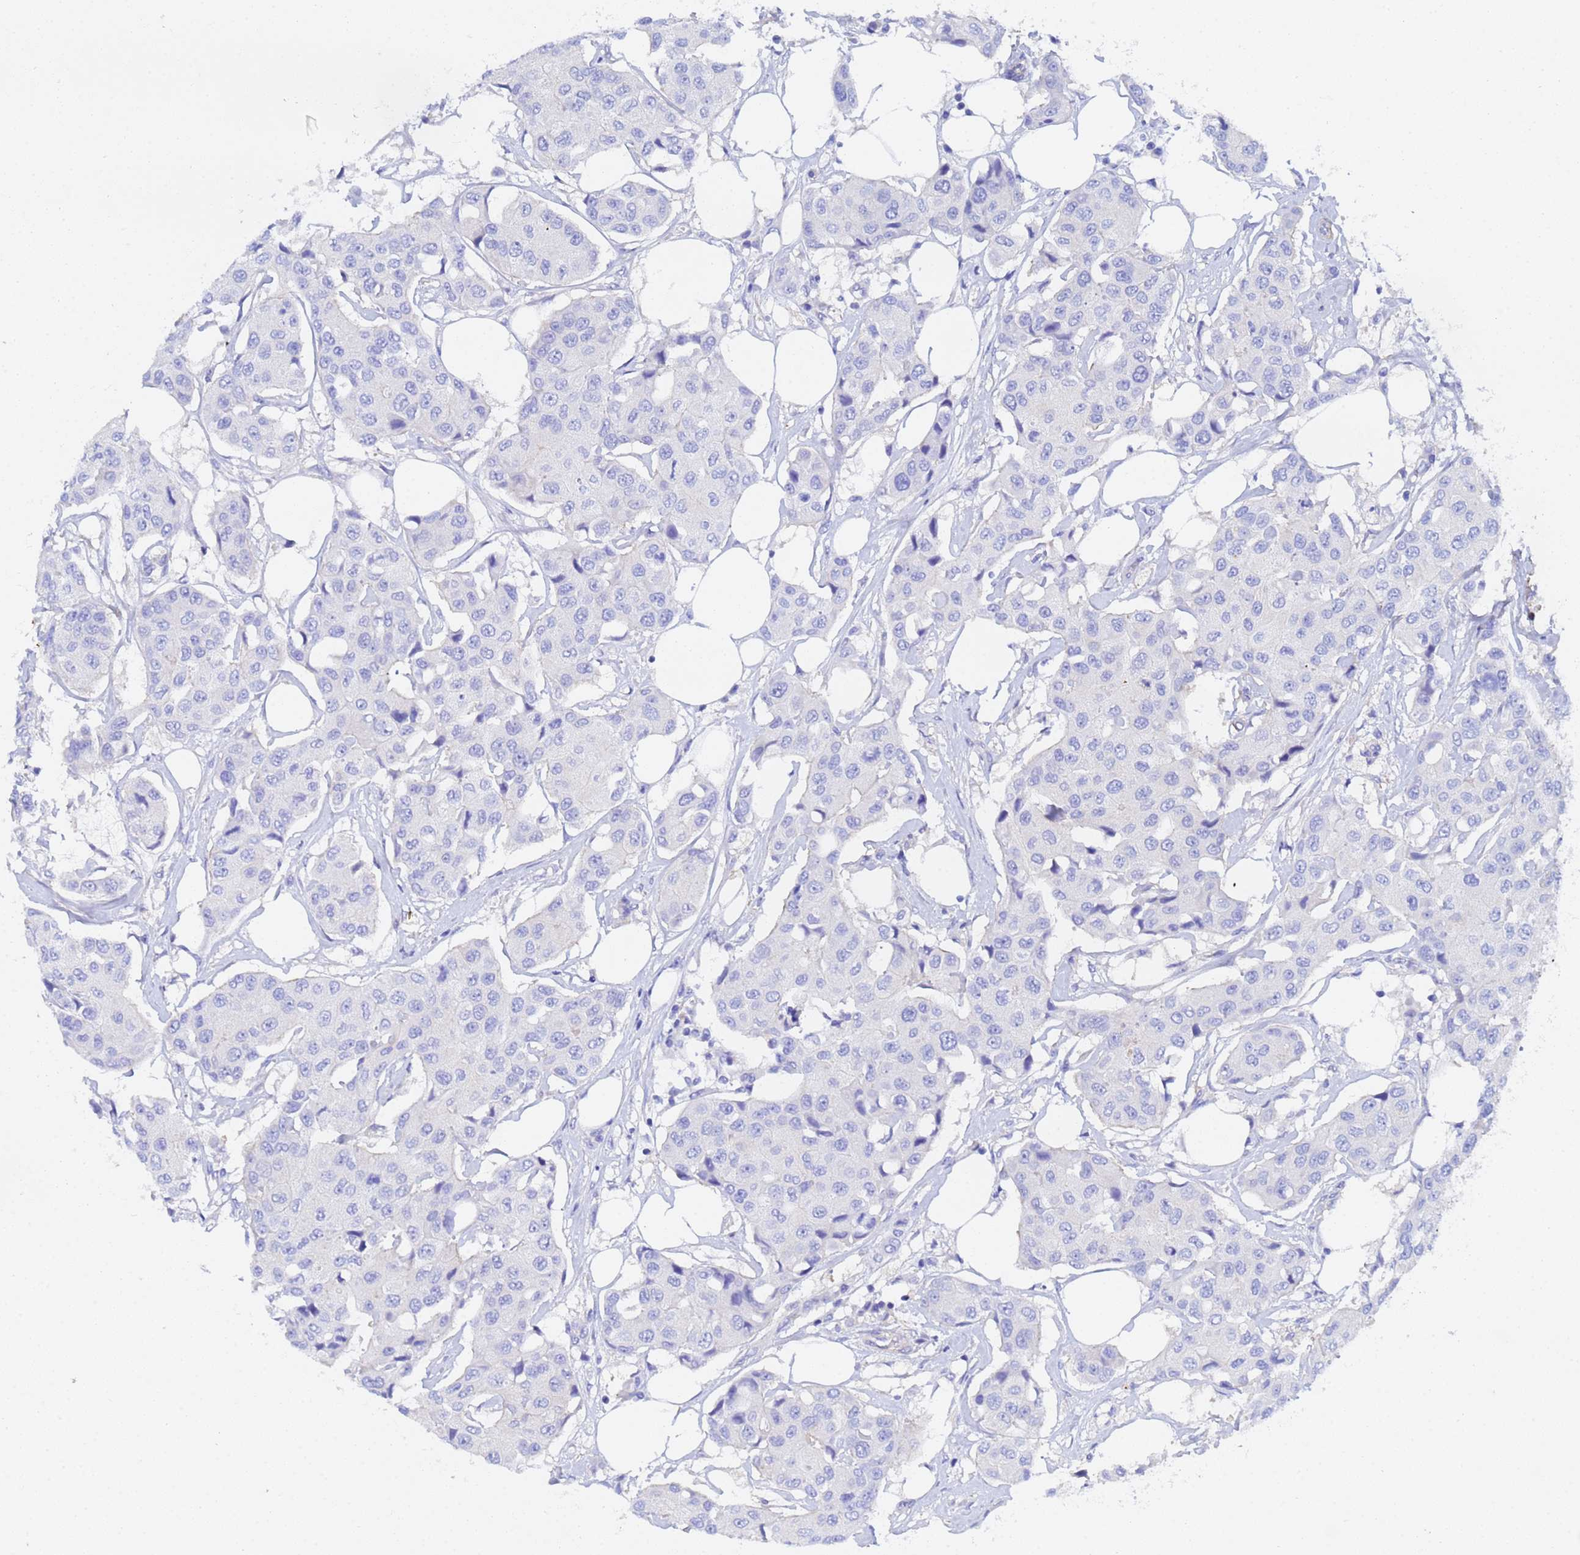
{"staining": {"intensity": "negative", "quantity": "none", "location": "none"}, "tissue": "breast cancer", "cell_type": "Tumor cells", "image_type": "cancer", "snomed": [{"axis": "morphology", "description": "Duct carcinoma"}, {"axis": "topography", "description": "Breast"}], "caption": "Tumor cells show no significant expression in invasive ductal carcinoma (breast).", "gene": "CST4", "patient": {"sex": "female", "age": 80}}